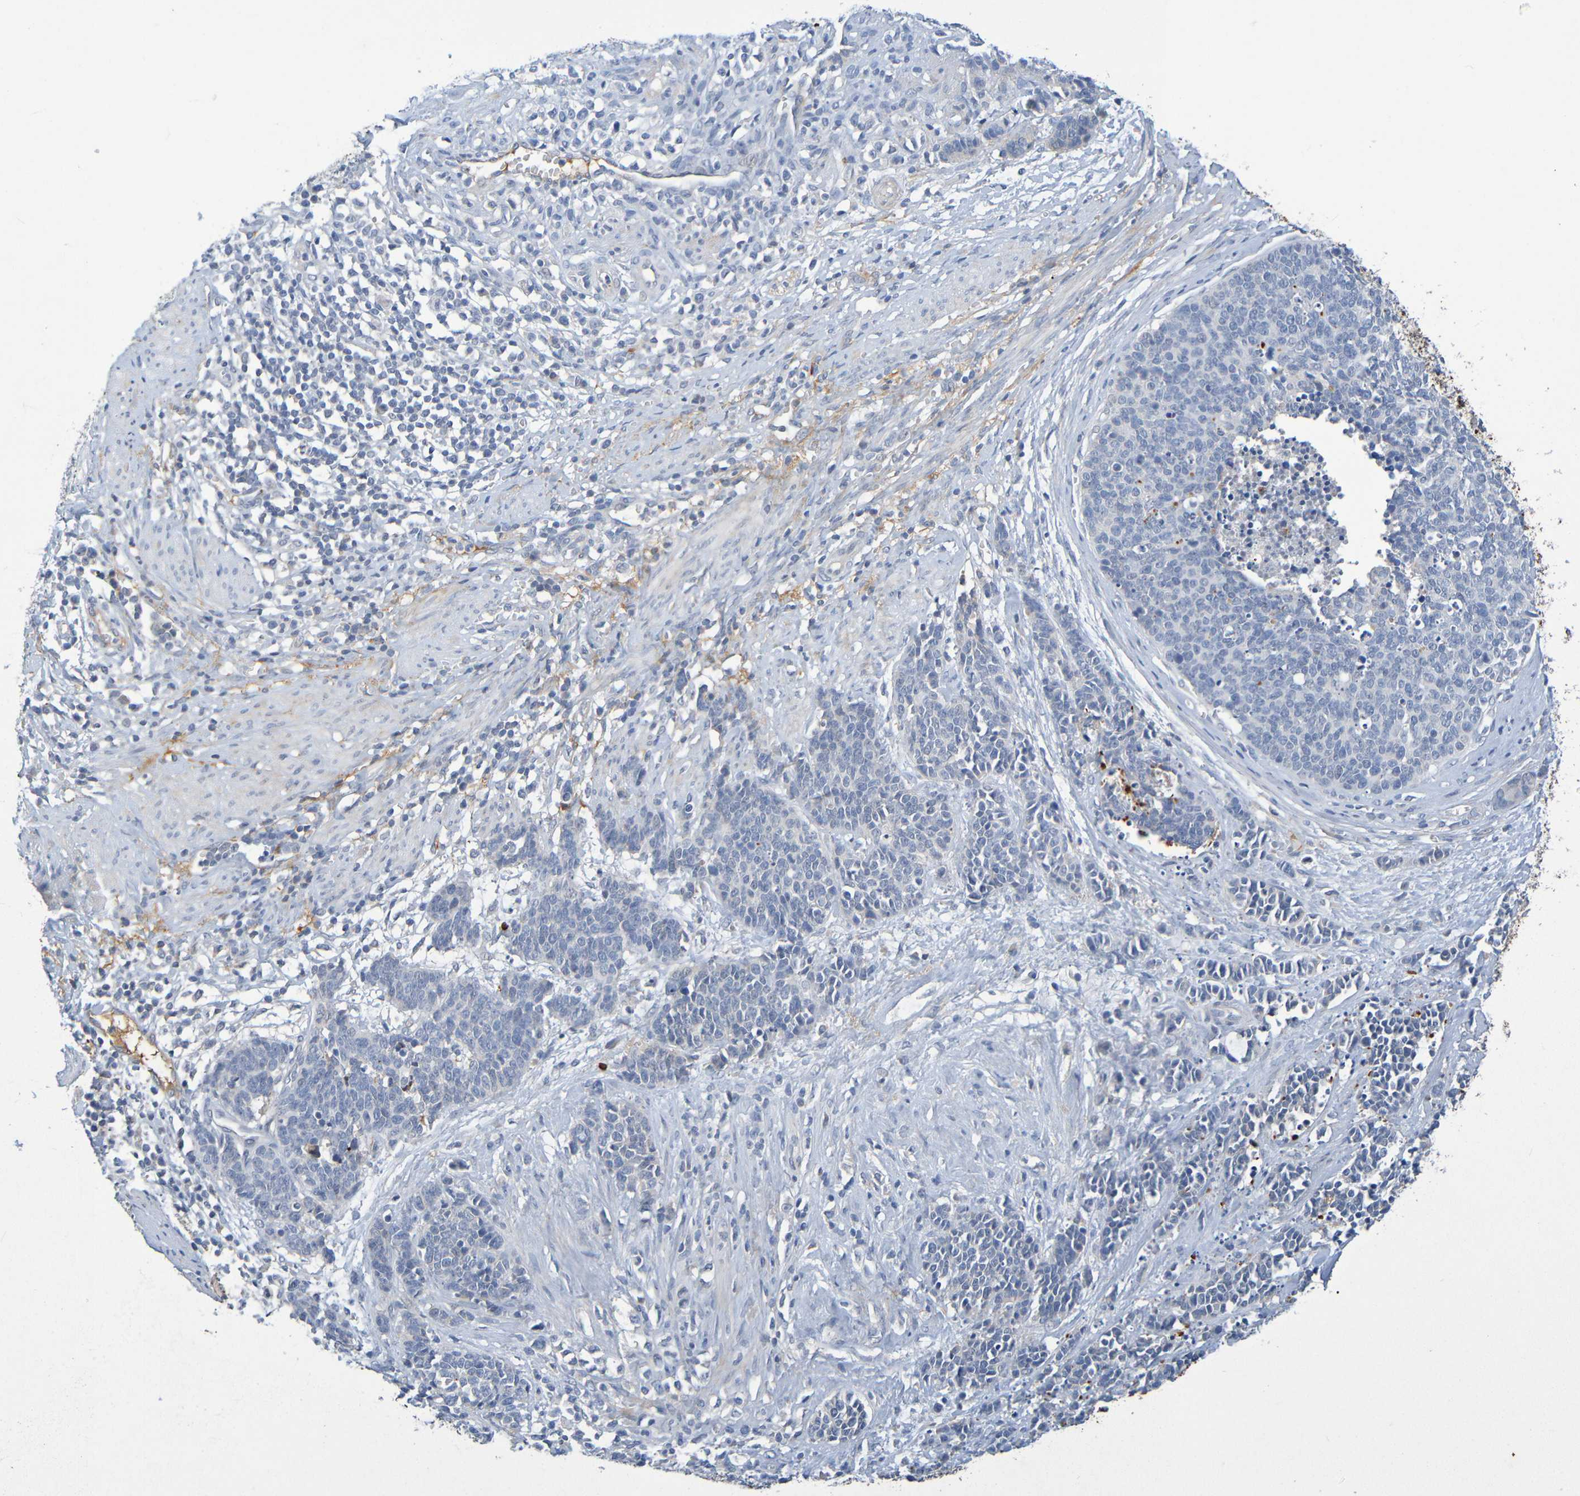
{"staining": {"intensity": "negative", "quantity": "none", "location": "none"}, "tissue": "cervical cancer", "cell_type": "Tumor cells", "image_type": "cancer", "snomed": [{"axis": "morphology", "description": "Squamous cell carcinoma, NOS"}, {"axis": "topography", "description": "Cervix"}], "caption": "Image shows no significant protein positivity in tumor cells of cervical cancer (squamous cell carcinoma).", "gene": "IL10", "patient": {"sex": "female", "age": 35}}